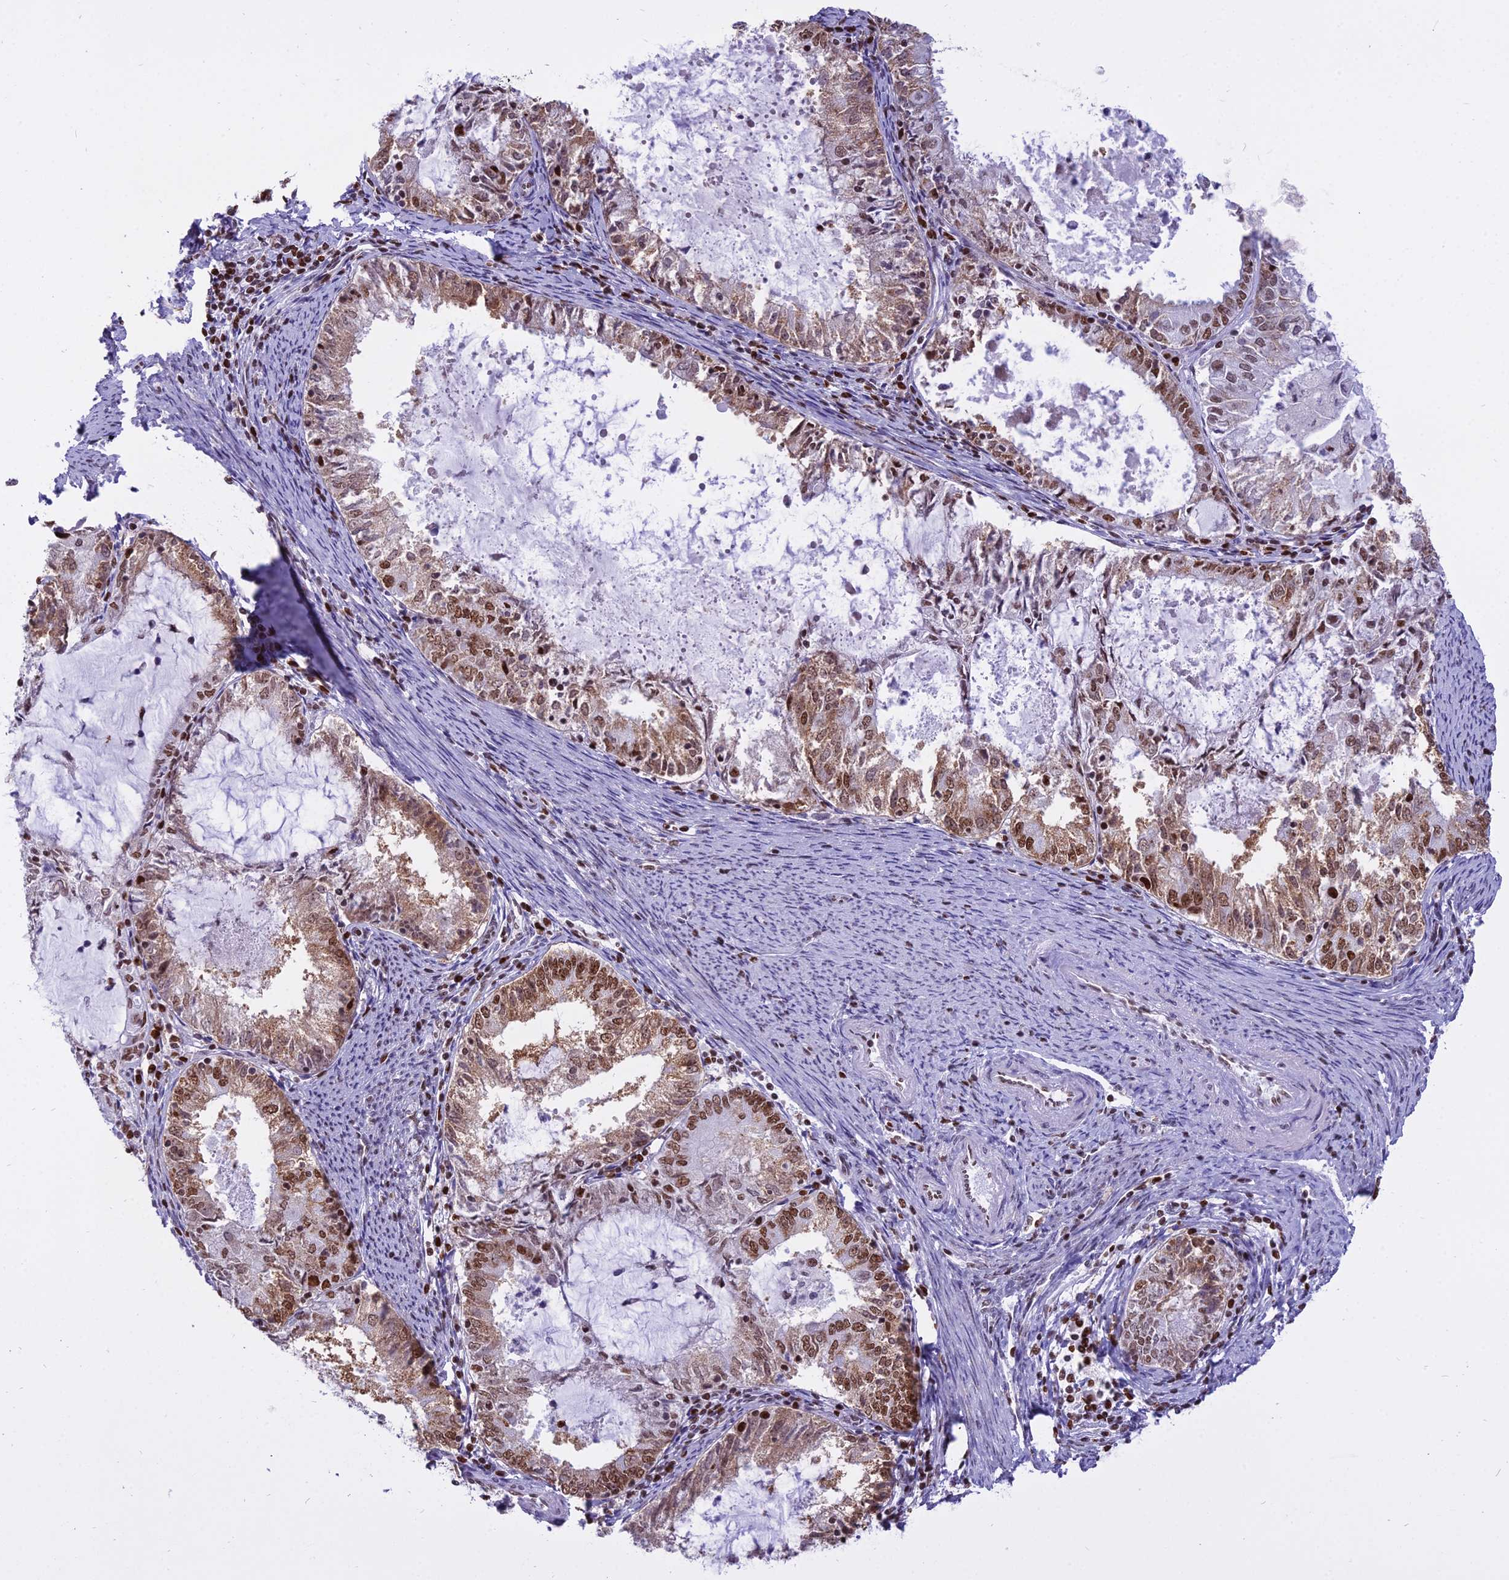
{"staining": {"intensity": "moderate", "quantity": ">75%", "location": "cytoplasmic/membranous,nuclear"}, "tissue": "endometrial cancer", "cell_type": "Tumor cells", "image_type": "cancer", "snomed": [{"axis": "morphology", "description": "Adenocarcinoma, NOS"}, {"axis": "topography", "description": "Endometrium"}], "caption": "An immunohistochemistry image of tumor tissue is shown. Protein staining in brown labels moderate cytoplasmic/membranous and nuclear positivity in endometrial cancer (adenocarcinoma) within tumor cells.", "gene": "PARP1", "patient": {"sex": "female", "age": 57}}